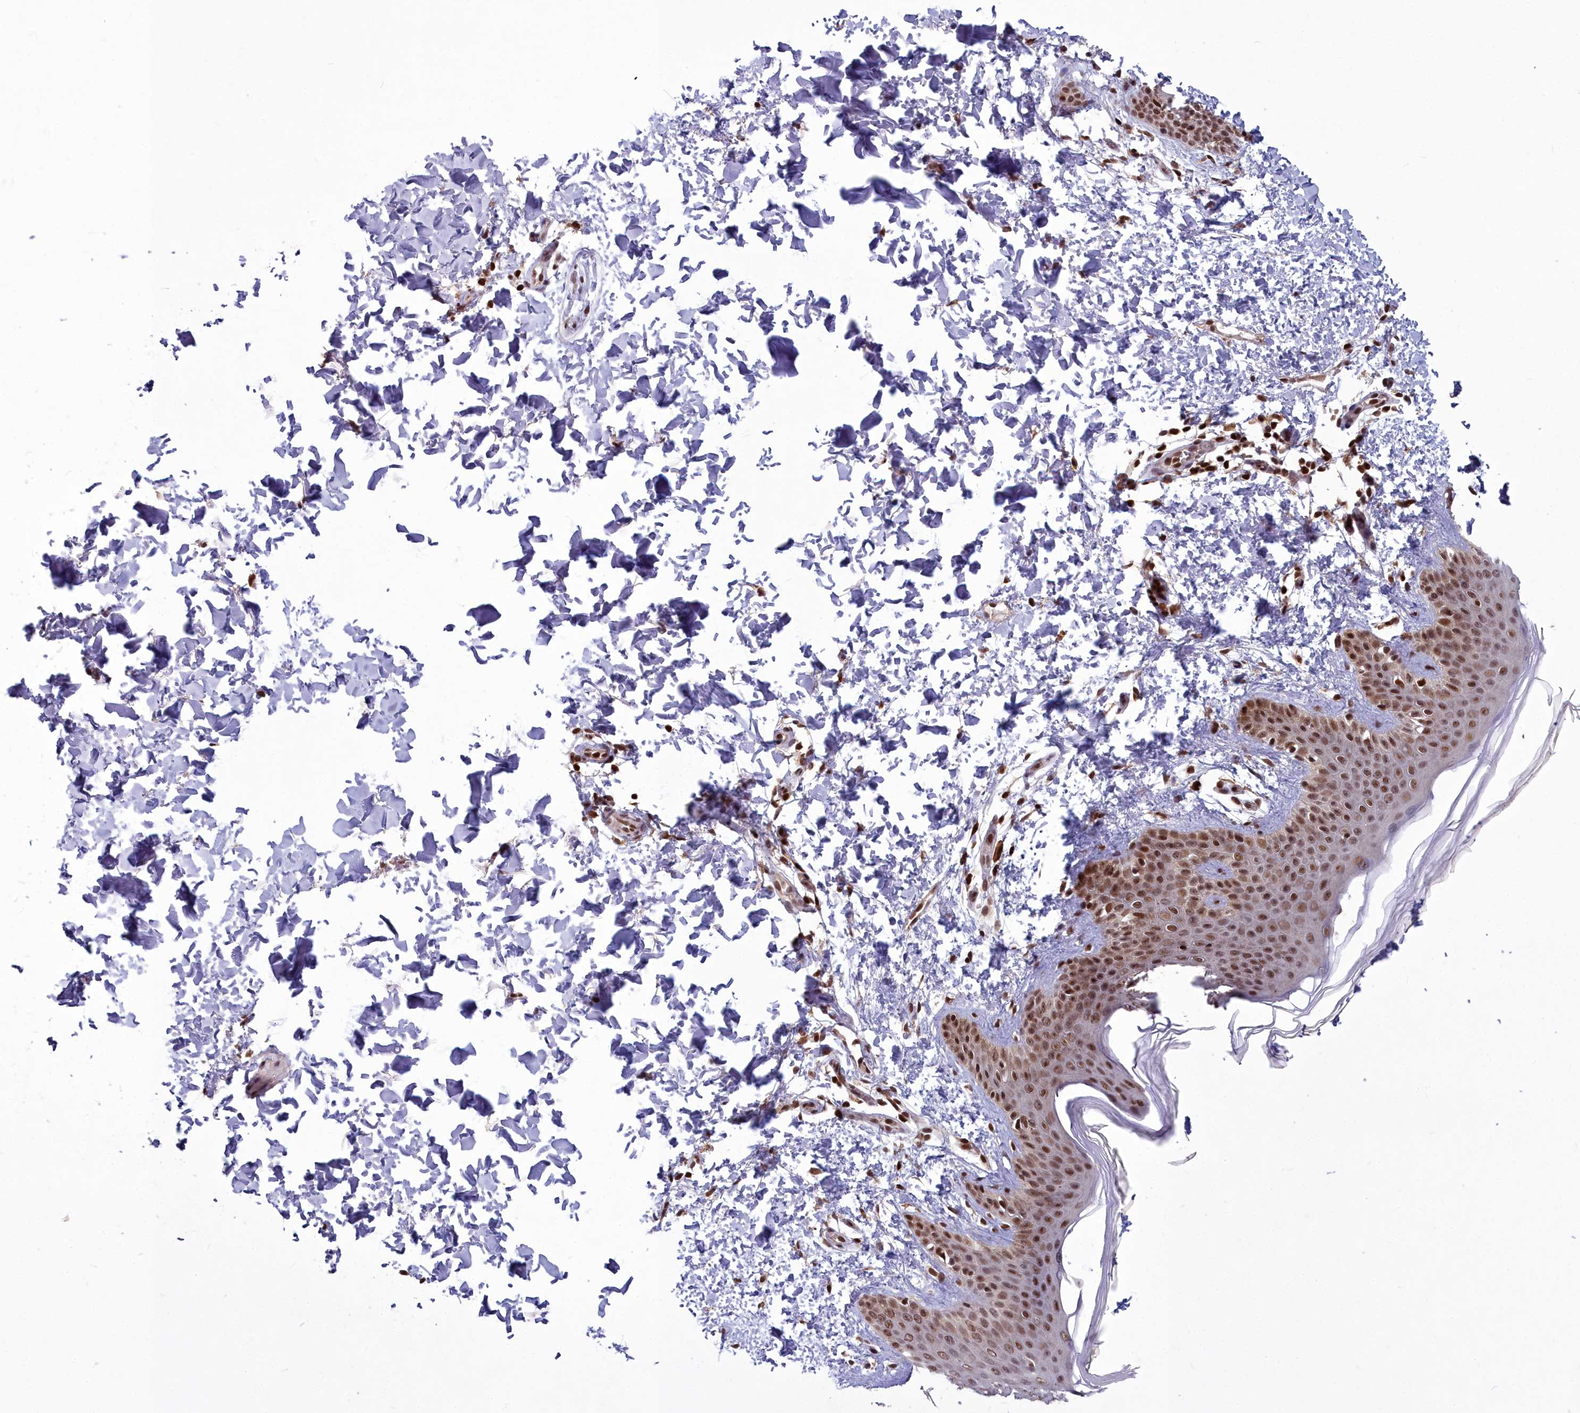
{"staining": {"intensity": "moderate", "quantity": ">75%", "location": "nuclear"}, "tissue": "skin", "cell_type": "Fibroblasts", "image_type": "normal", "snomed": [{"axis": "morphology", "description": "Normal tissue, NOS"}, {"axis": "topography", "description": "Skin"}], "caption": "Normal skin exhibits moderate nuclear expression in approximately >75% of fibroblasts, visualized by immunohistochemistry.", "gene": "GMEB1", "patient": {"sex": "male", "age": 36}}